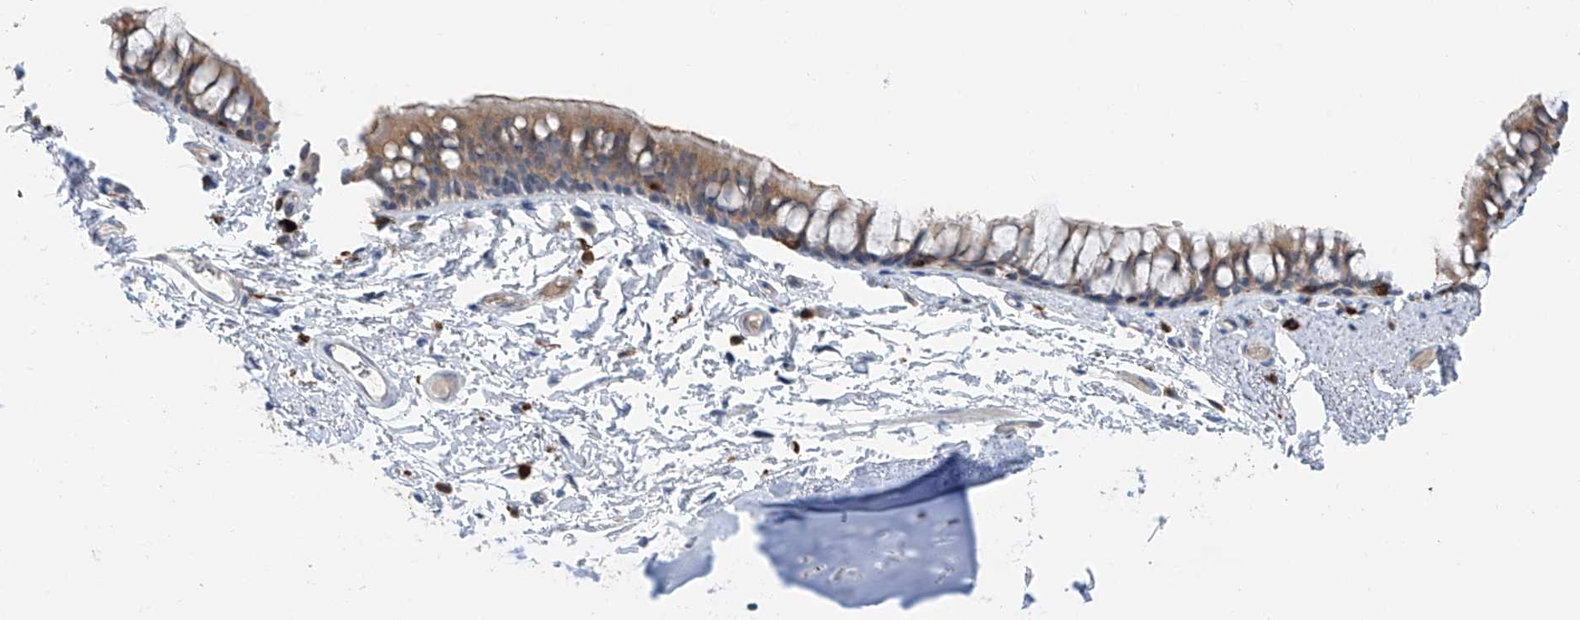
{"staining": {"intensity": "moderate", "quantity": "<25%", "location": "cytoplasmic/membranous"}, "tissue": "bronchus", "cell_type": "Respiratory epithelial cells", "image_type": "normal", "snomed": [{"axis": "morphology", "description": "Normal tissue, NOS"}, {"axis": "topography", "description": "Cartilage tissue"}, {"axis": "topography", "description": "Bronchus"}], "caption": "Protein positivity by immunohistochemistry (IHC) shows moderate cytoplasmic/membranous expression in approximately <25% of respiratory epithelial cells in benign bronchus.", "gene": "TBXAS1", "patient": {"sex": "female", "age": 73}}